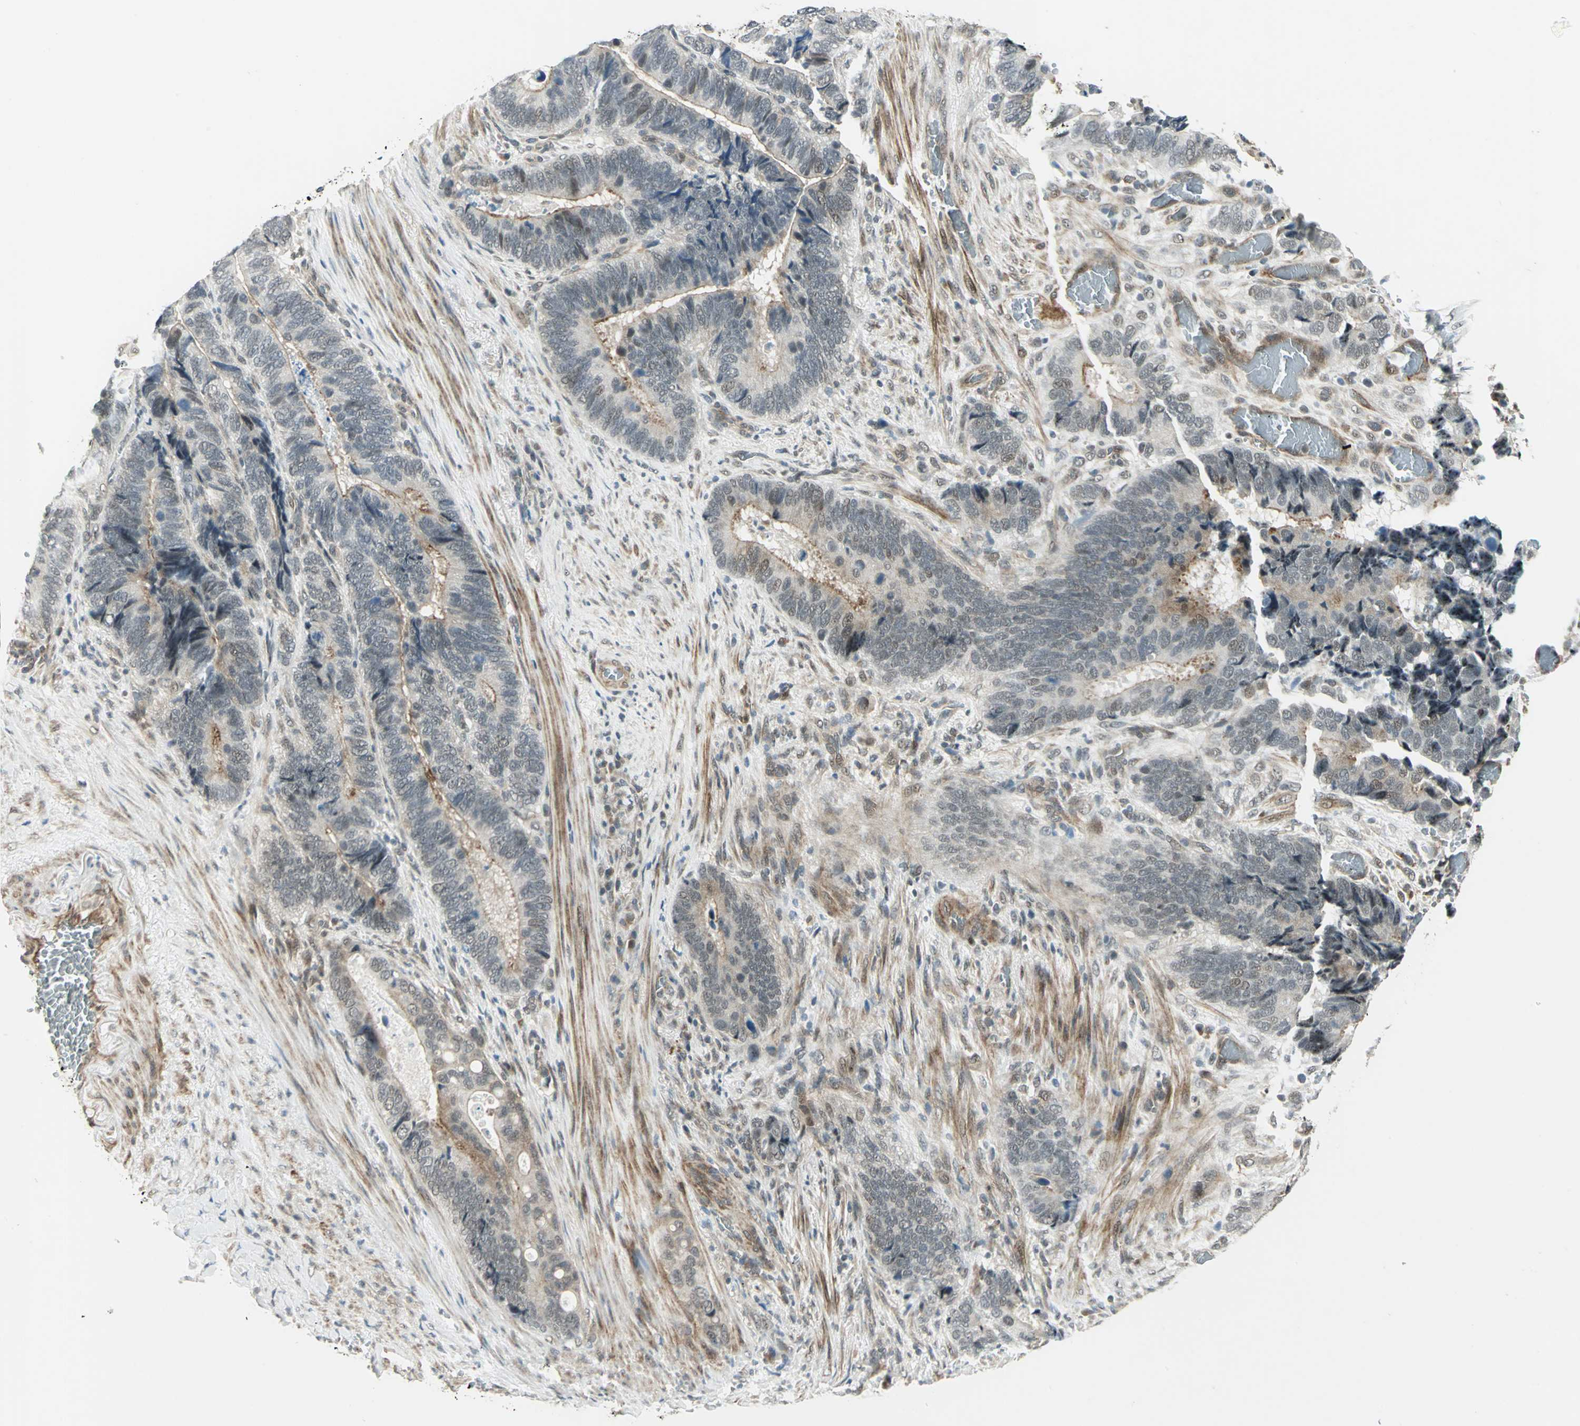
{"staining": {"intensity": "moderate", "quantity": "25%-75%", "location": "cytoplasmic/membranous,nuclear"}, "tissue": "colorectal cancer", "cell_type": "Tumor cells", "image_type": "cancer", "snomed": [{"axis": "morphology", "description": "Adenocarcinoma, NOS"}, {"axis": "topography", "description": "Colon"}], "caption": "A high-resolution histopathology image shows immunohistochemistry (IHC) staining of colorectal cancer, which exhibits moderate cytoplasmic/membranous and nuclear expression in approximately 25%-75% of tumor cells.", "gene": "PLAGL2", "patient": {"sex": "male", "age": 72}}